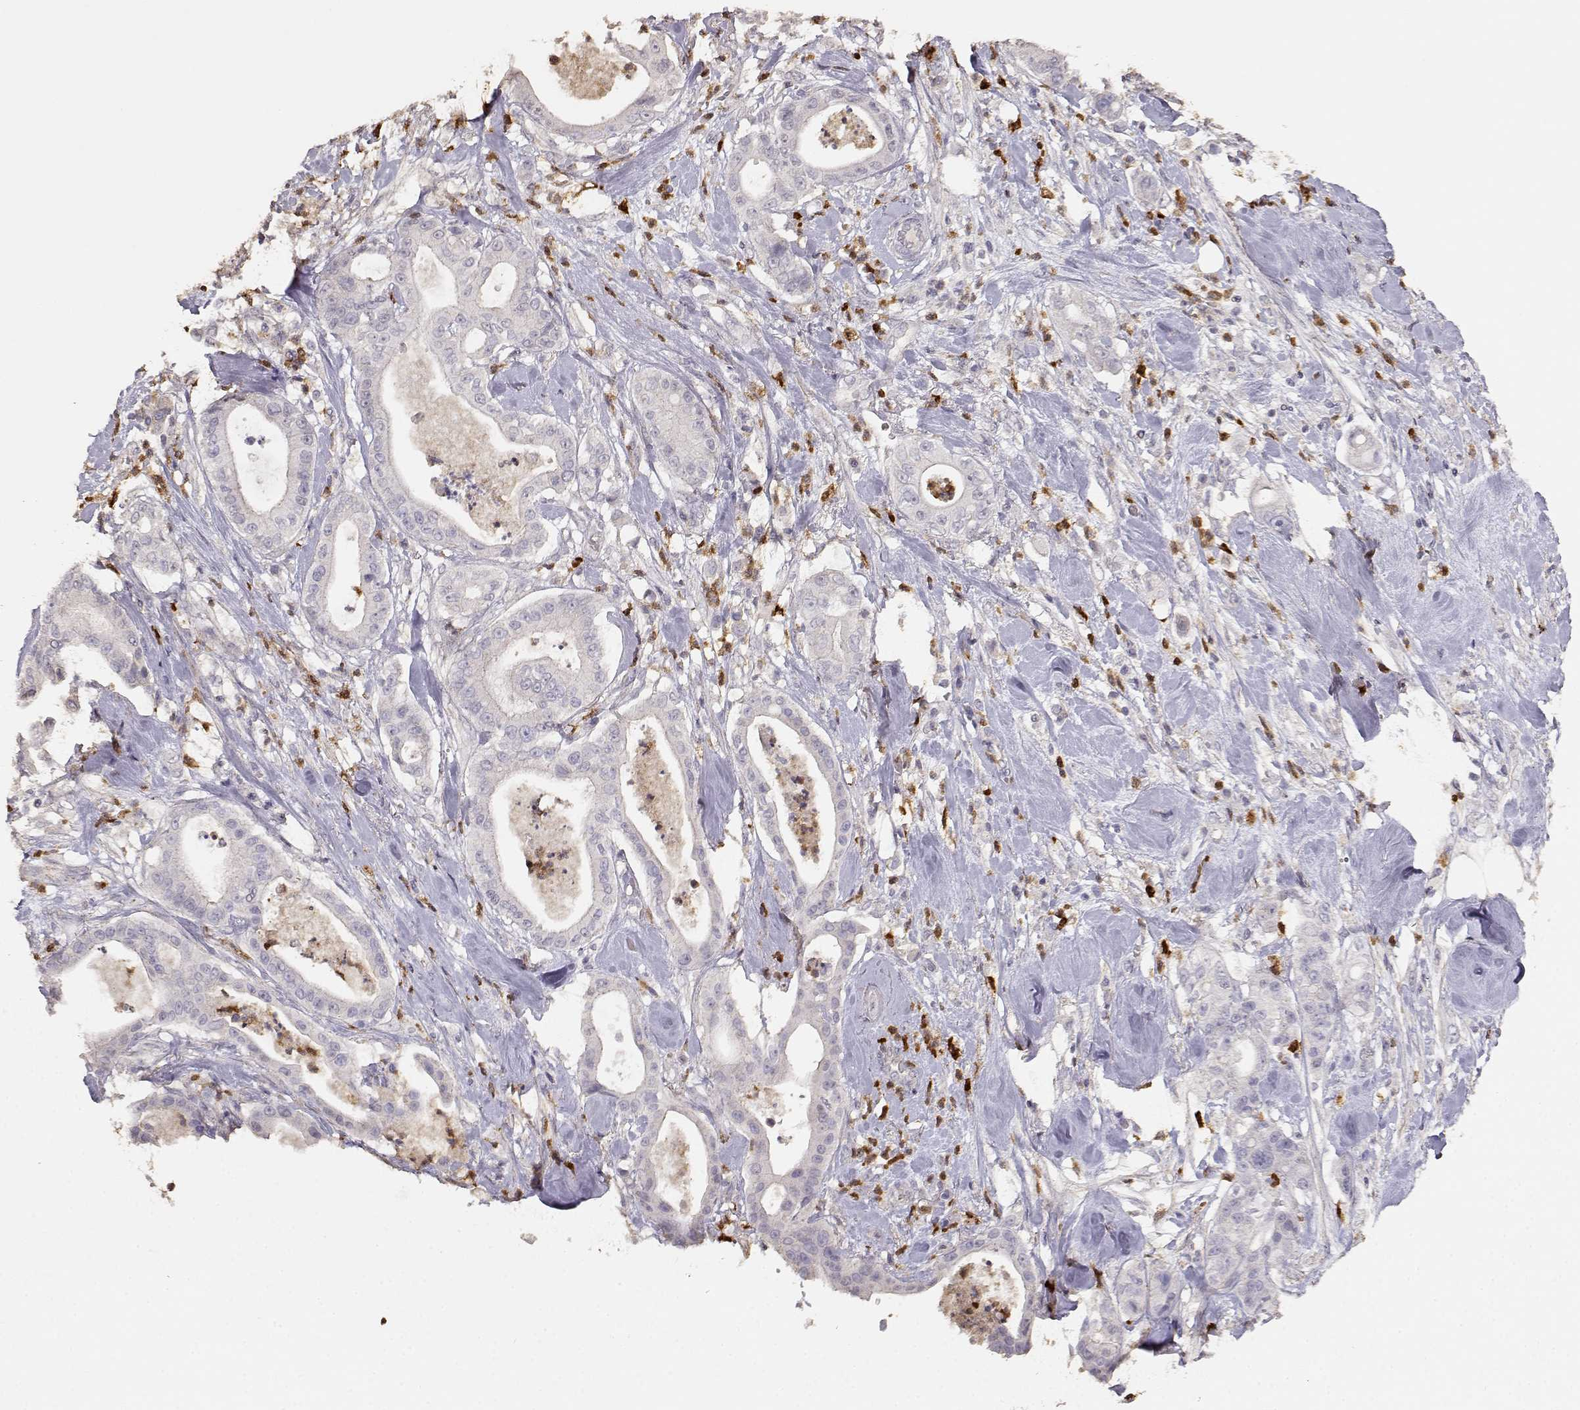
{"staining": {"intensity": "negative", "quantity": "none", "location": "none"}, "tissue": "pancreatic cancer", "cell_type": "Tumor cells", "image_type": "cancer", "snomed": [{"axis": "morphology", "description": "Adenocarcinoma, NOS"}, {"axis": "topography", "description": "Pancreas"}], "caption": "High power microscopy image of an IHC image of adenocarcinoma (pancreatic), revealing no significant expression in tumor cells.", "gene": "TNFRSF10C", "patient": {"sex": "male", "age": 71}}